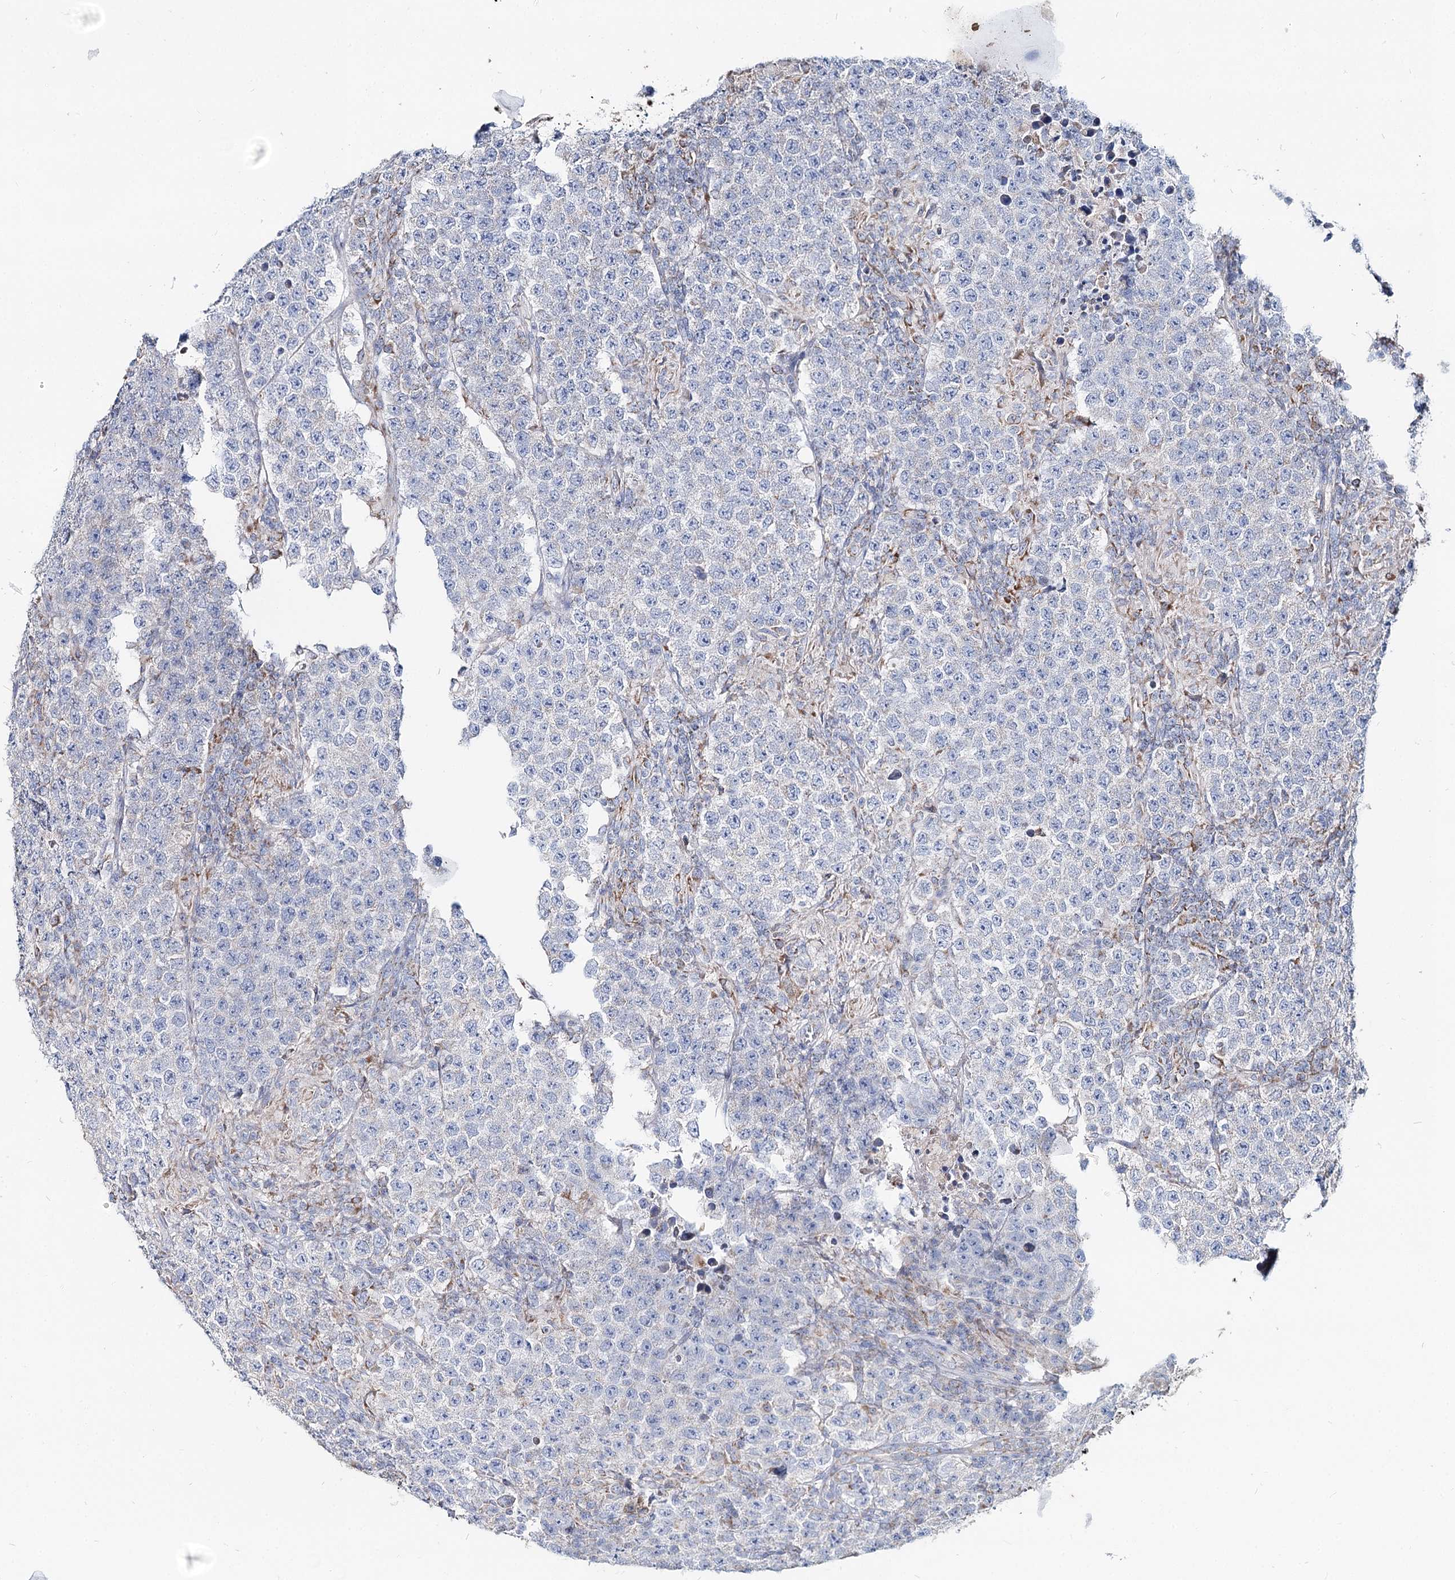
{"staining": {"intensity": "negative", "quantity": "none", "location": "none"}, "tissue": "testis cancer", "cell_type": "Tumor cells", "image_type": "cancer", "snomed": [{"axis": "morphology", "description": "Normal tissue, NOS"}, {"axis": "morphology", "description": "Urothelial carcinoma, High grade"}, {"axis": "morphology", "description": "Seminoma, NOS"}, {"axis": "morphology", "description": "Carcinoma, Embryonal, NOS"}, {"axis": "topography", "description": "Urinary bladder"}, {"axis": "topography", "description": "Testis"}], "caption": "IHC histopathology image of neoplastic tissue: testis cancer stained with DAB (3,3'-diaminobenzidine) displays no significant protein positivity in tumor cells.", "gene": "MCCC2", "patient": {"sex": "male", "age": 41}}